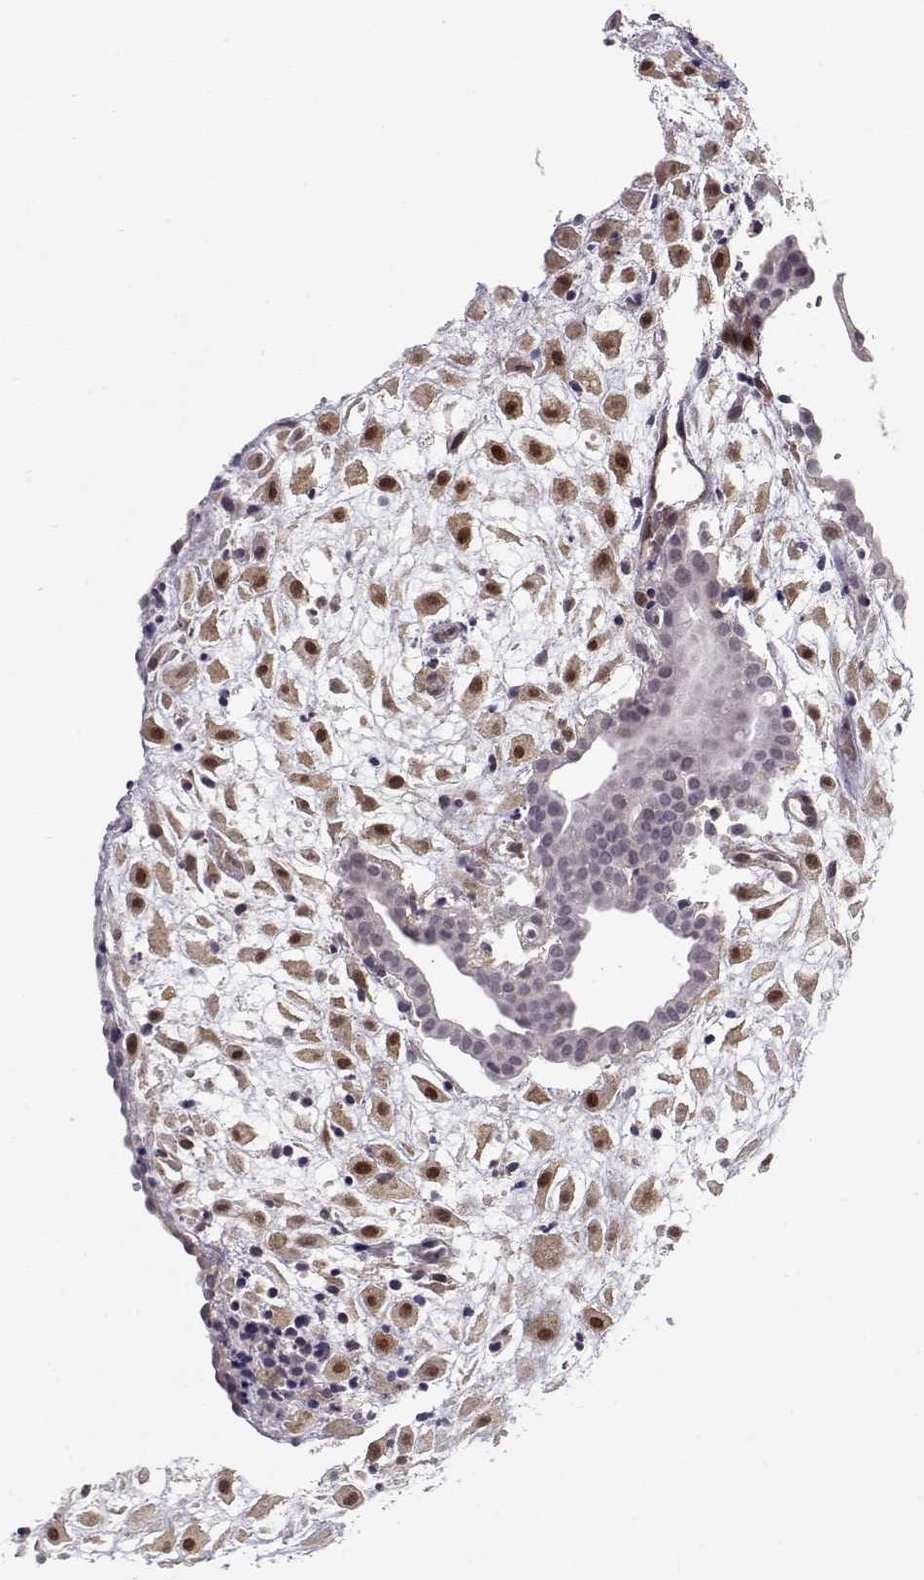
{"staining": {"intensity": "moderate", "quantity": "25%-75%", "location": "cytoplasmic/membranous,nuclear"}, "tissue": "placenta", "cell_type": "Decidual cells", "image_type": "normal", "snomed": [{"axis": "morphology", "description": "Normal tissue, NOS"}, {"axis": "topography", "description": "Placenta"}], "caption": "Approximately 25%-75% of decidual cells in normal human placenta display moderate cytoplasmic/membranous,nuclear protein staining as visualized by brown immunohistochemical staining.", "gene": "CDK4", "patient": {"sex": "female", "age": 24}}